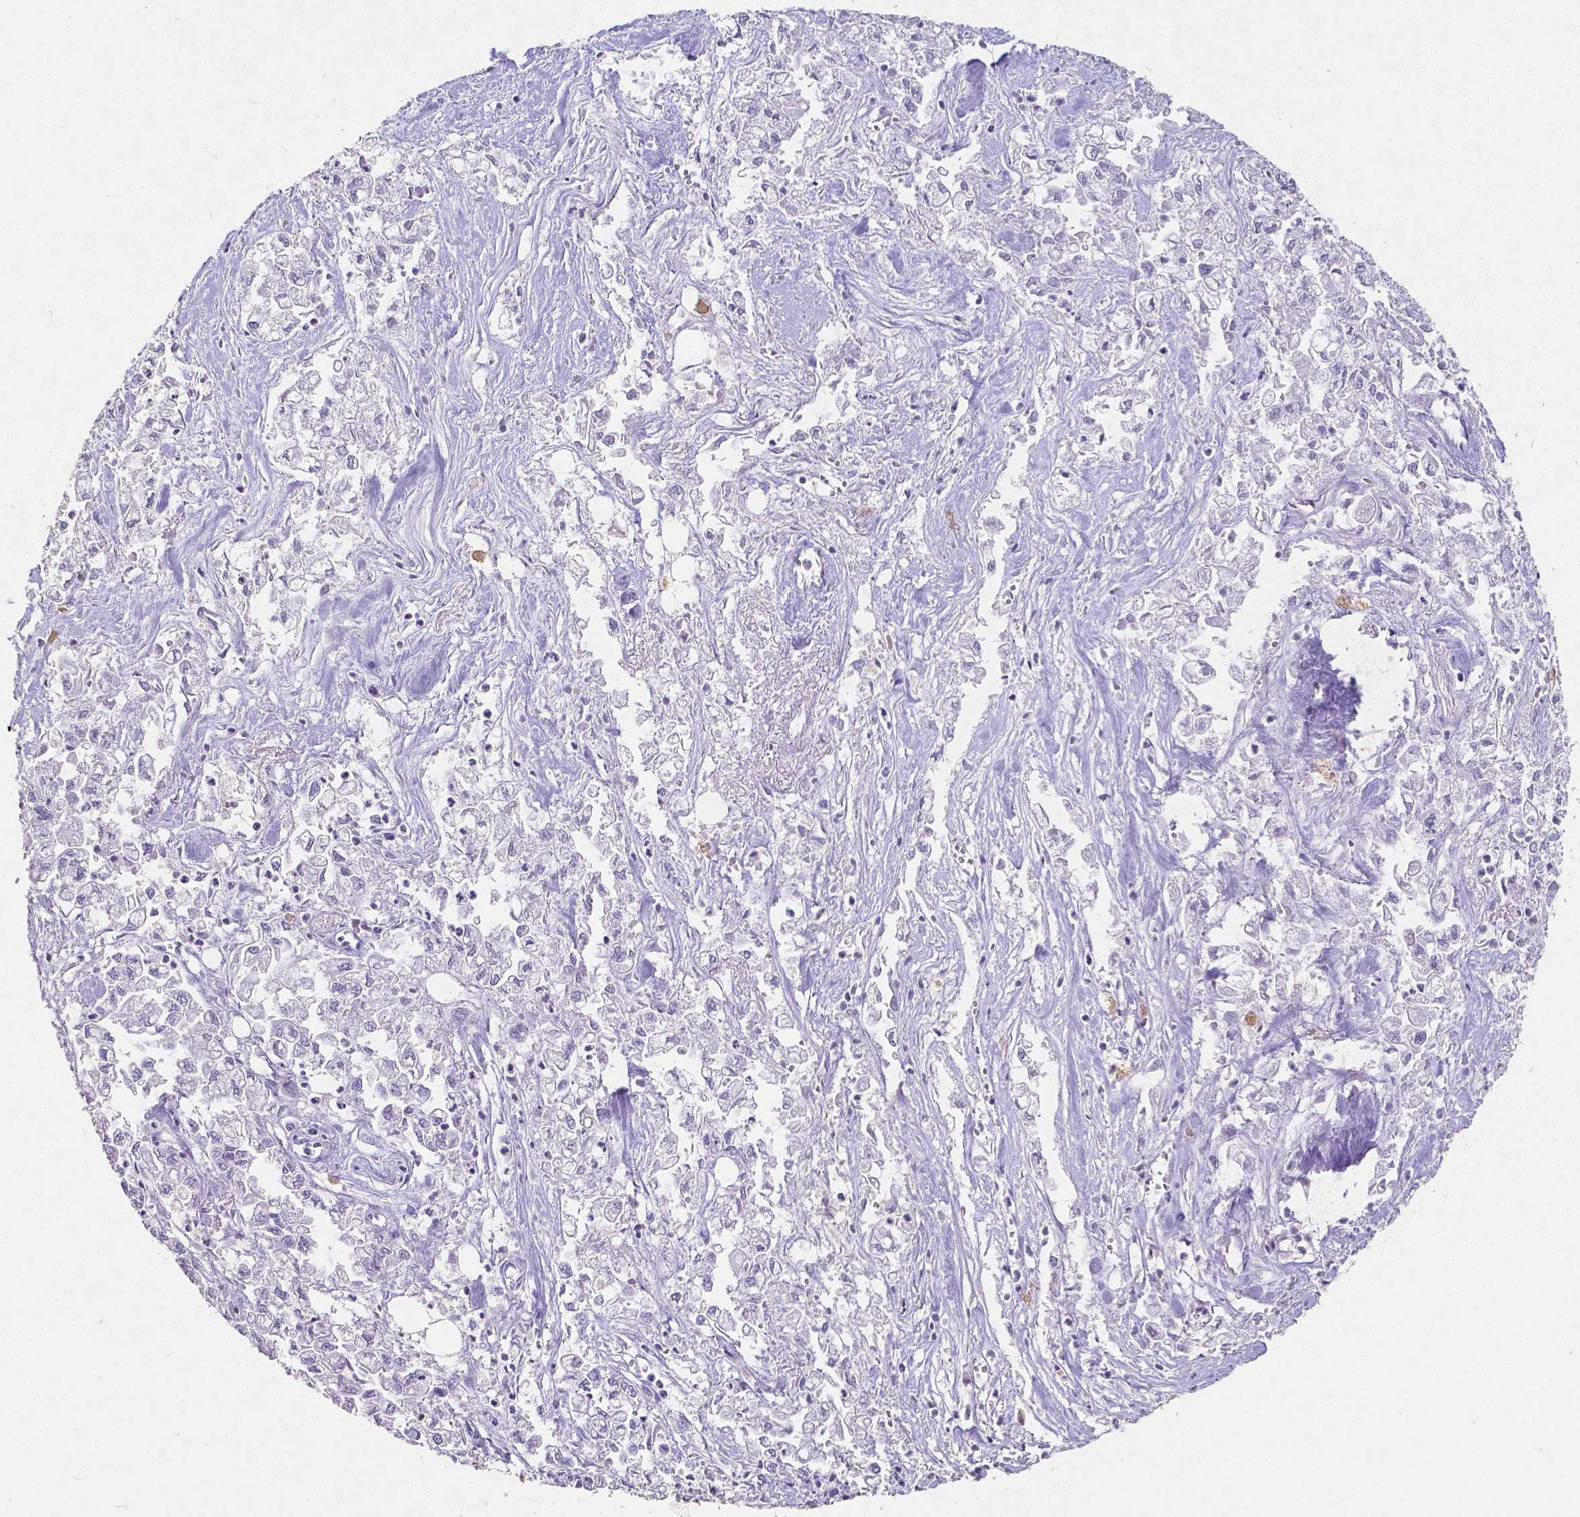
{"staining": {"intensity": "negative", "quantity": "none", "location": "none"}, "tissue": "pancreatic cancer", "cell_type": "Tumor cells", "image_type": "cancer", "snomed": [{"axis": "morphology", "description": "Adenocarcinoma, NOS"}, {"axis": "topography", "description": "Pancreas"}], "caption": "Immunohistochemical staining of pancreatic cancer (adenocarcinoma) exhibits no significant staining in tumor cells. (Stains: DAB (3,3'-diaminobenzidine) immunohistochemistry (IHC) with hematoxylin counter stain, Microscopy: brightfield microscopy at high magnification).", "gene": "SATB2", "patient": {"sex": "male", "age": 72}}